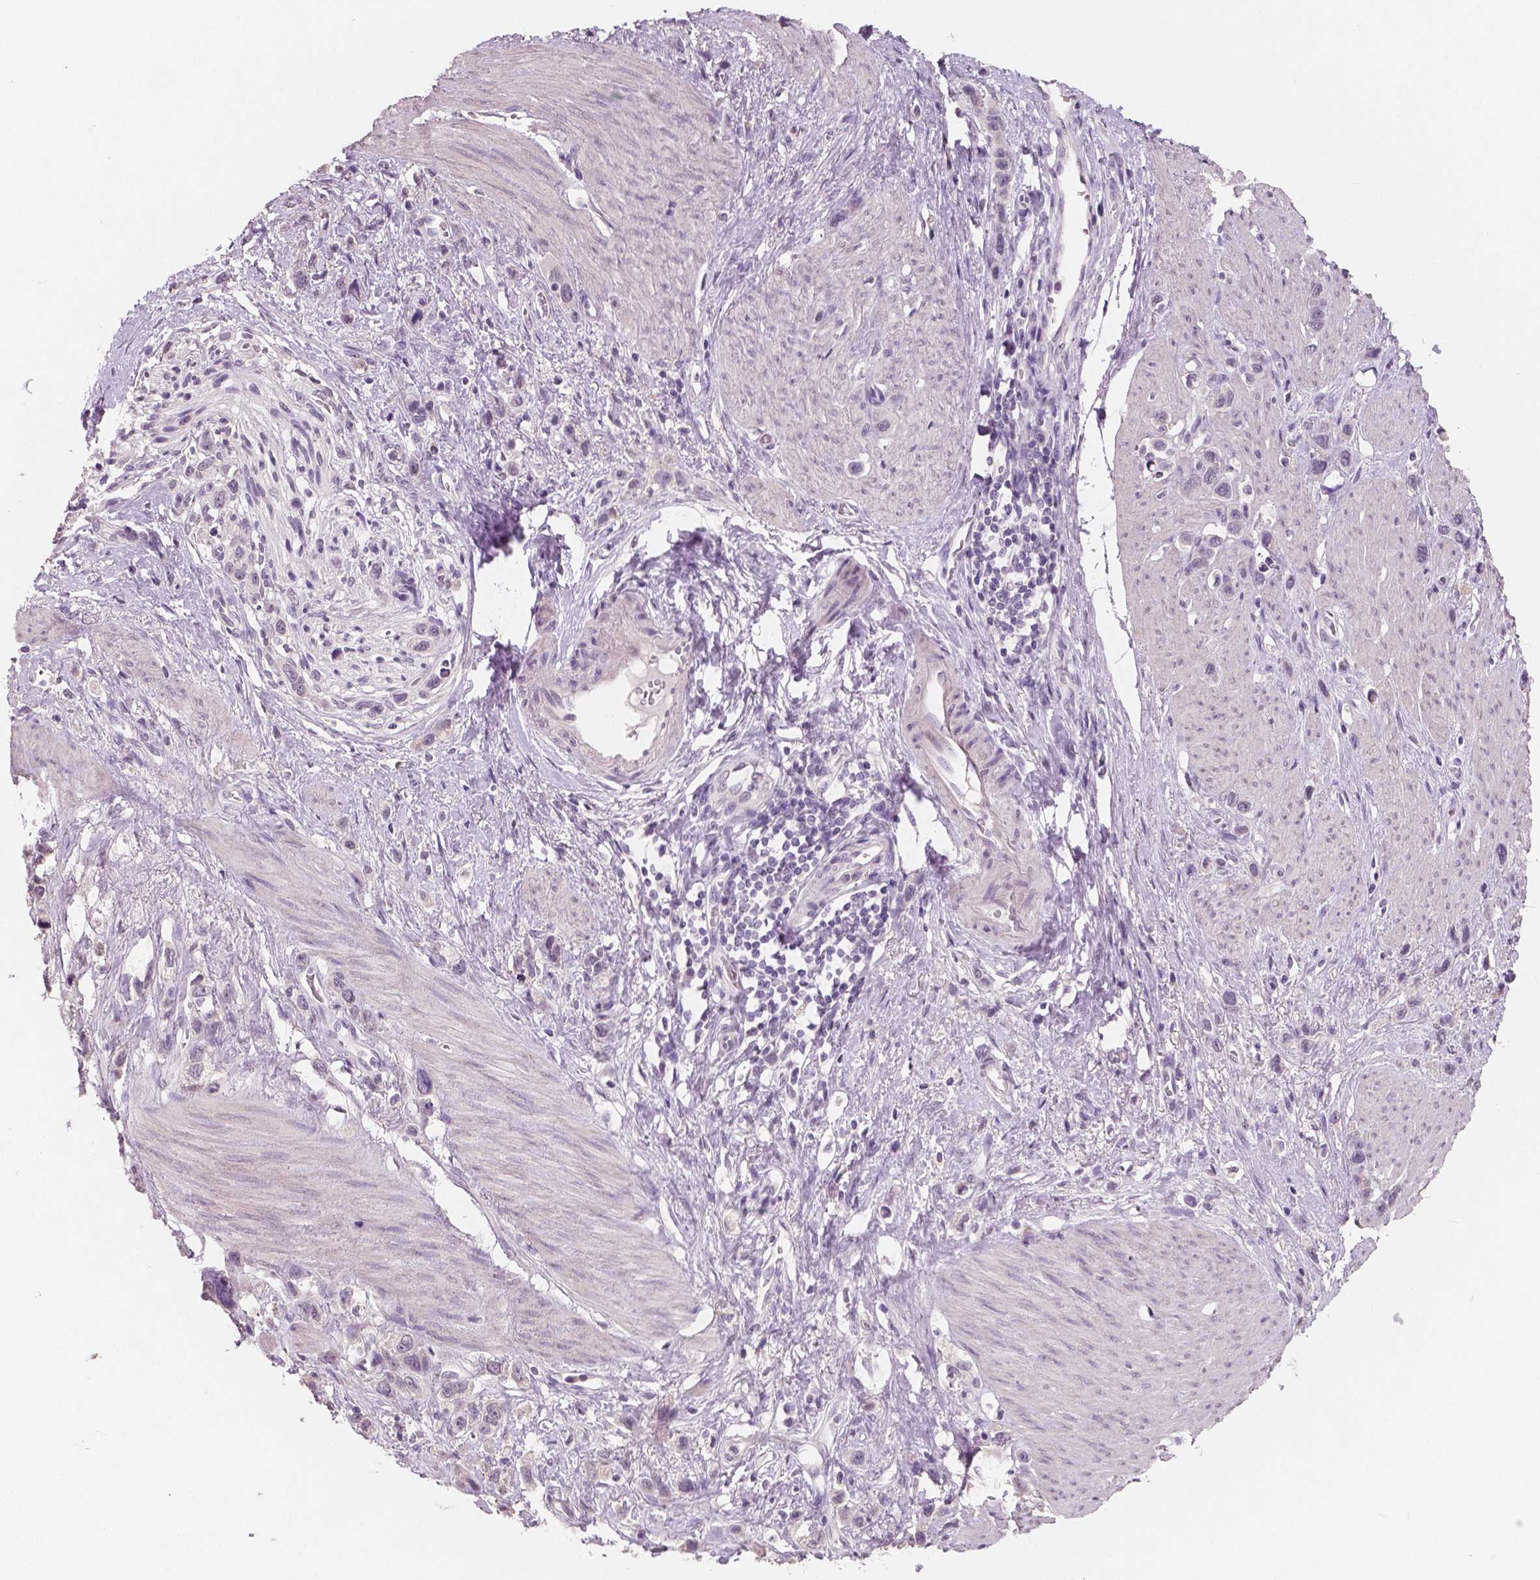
{"staining": {"intensity": "negative", "quantity": "none", "location": "none"}, "tissue": "stomach cancer", "cell_type": "Tumor cells", "image_type": "cancer", "snomed": [{"axis": "morphology", "description": "Adenocarcinoma, NOS"}, {"axis": "topography", "description": "Stomach"}], "caption": "High power microscopy photomicrograph of an immunohistochemistry (IHC) histopathology image of stomach cancer, revealing no significant staining in tumor cells.", "gene": "NECAB1", "patient": {"sex": "female", "age": 65}}